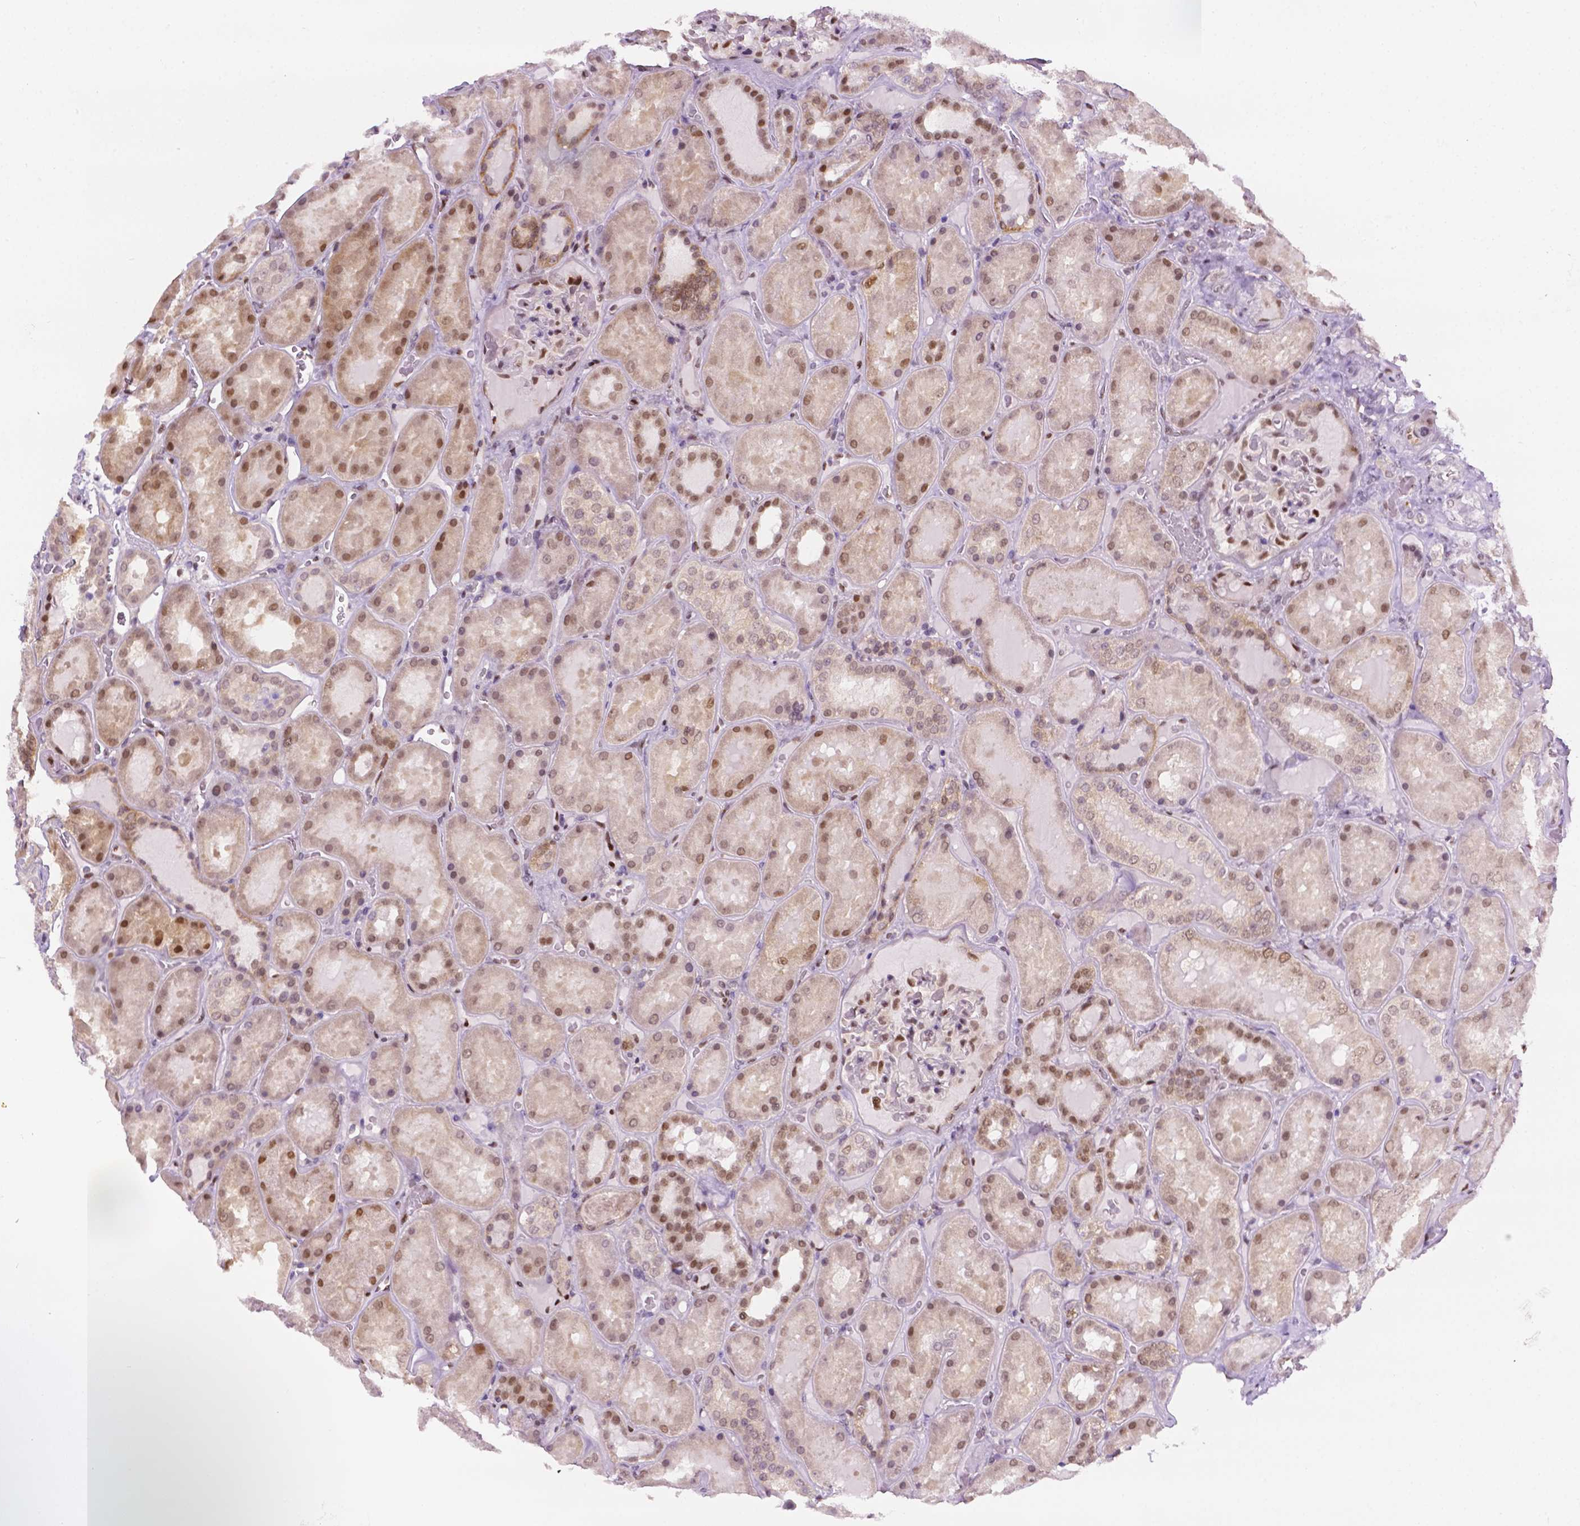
{"staining": {"intensity": "moderate", "quantity": "<25%", "location": "nuclear"}, "tissue": "kidney", "cell_type": "Cells in glomeruli", "image_type": "normal", "snomed": [{"axis": "morphology", "description": "Normal tissue, NOS"}, {"axis": "topography", "description": "Kidney"}], "caption": "Immunohistochemical staining of normal human kidney reveals <25% levels of moderate nuclear protein staining in approximately <25% of cells in glomeruli.", "gene": "ERF", "patient": {"sex": "male", "age": 73}}